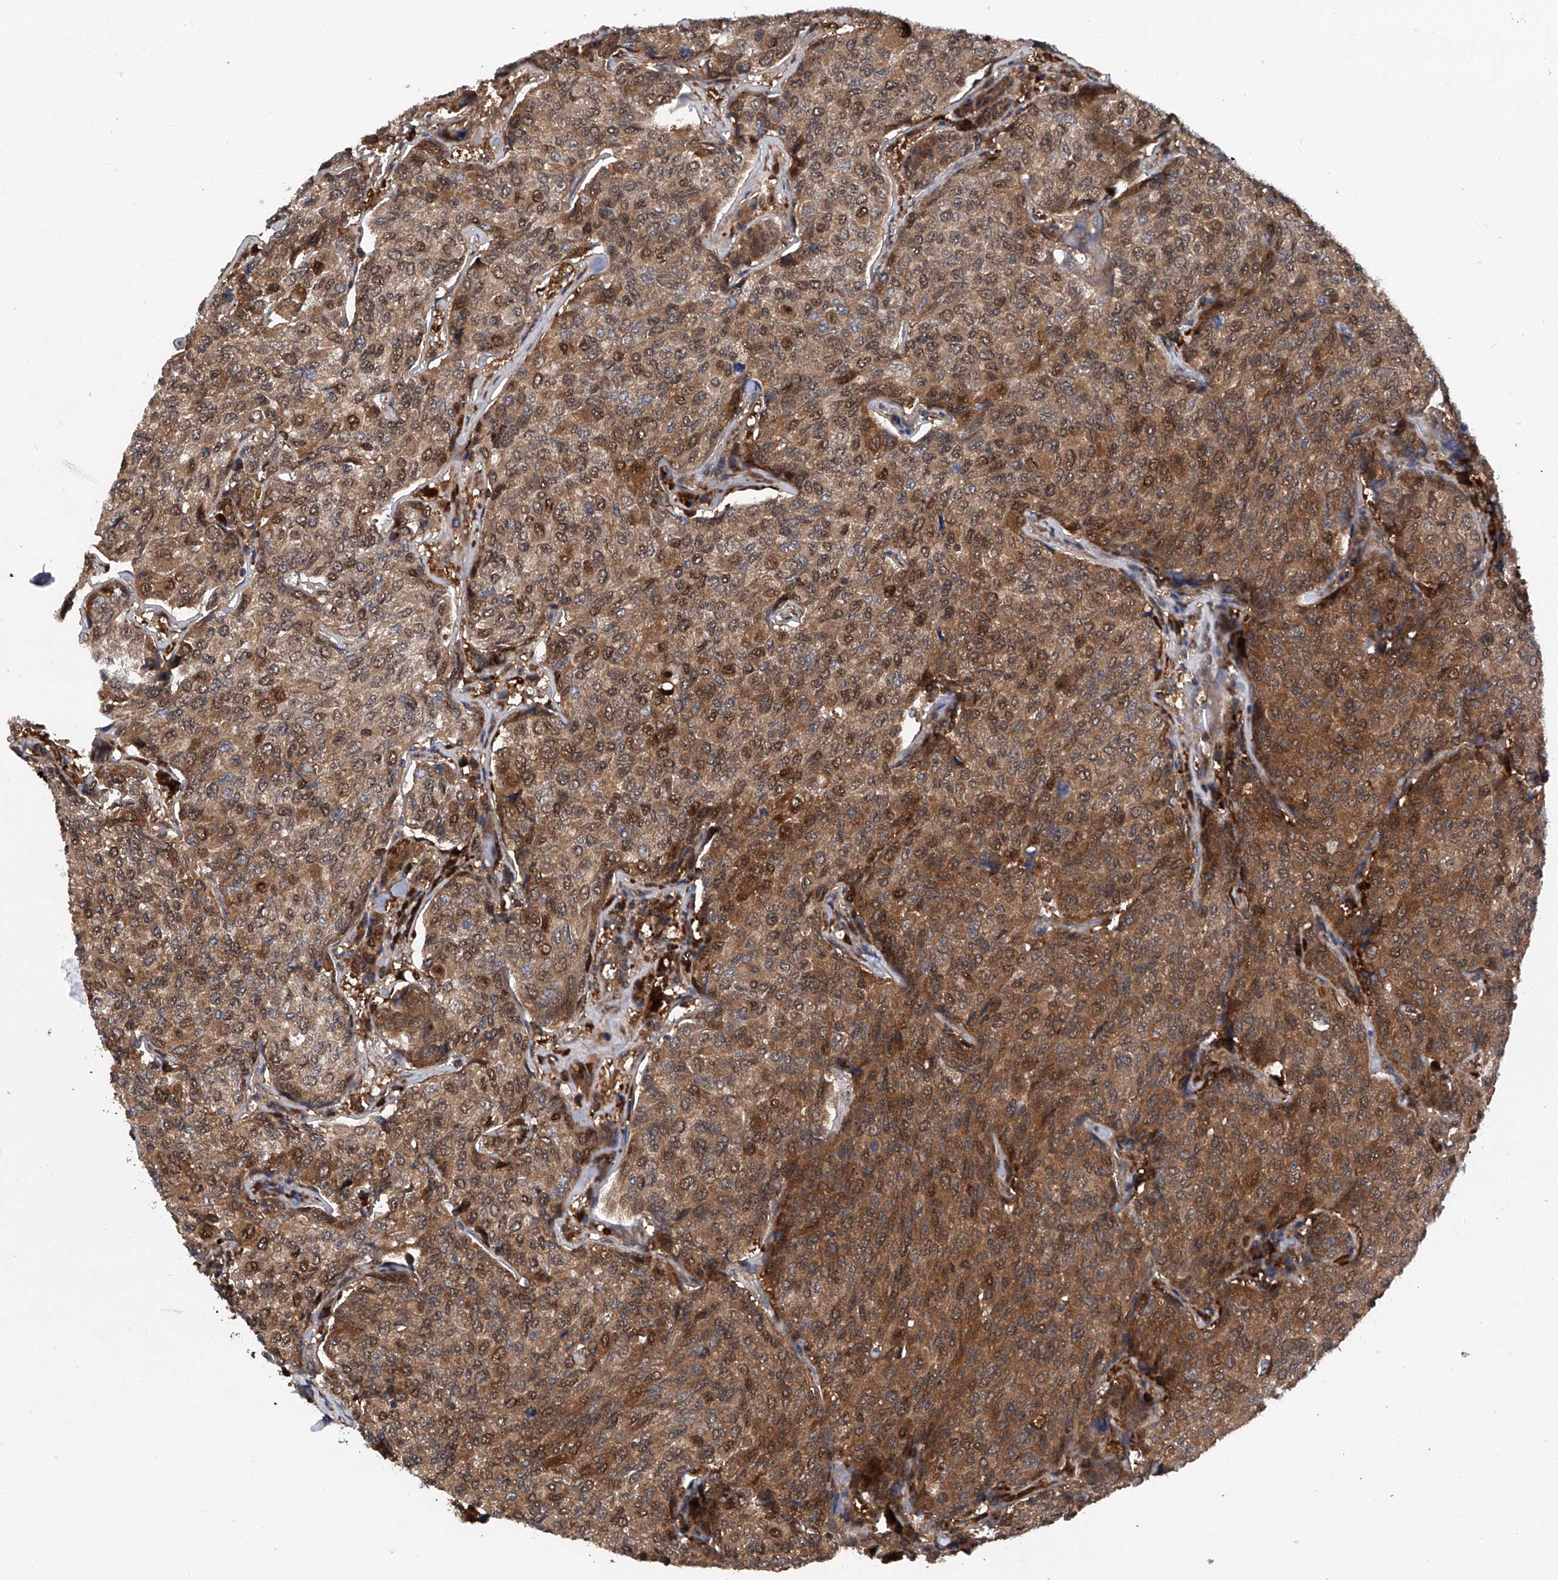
{"staining": {"intensity": "strong", "quantity": ">75%", "location": "cytoplasmic/membranous,nuclear"}, "tissue": "breast cancer", "cell_type": "Tumor cells", "image_type": "cancer", "snomed": [{"axis": "morphology", "description": "Duct carcinoma"}, {"axis": "topography", "description": "Breast"}], "caption": "Immunohistochemistry (IHC) of breast cancer (intraductal carcinoma) exhibits high levels of strong cytoplasmic/membranous and nuclear positivity in about >75% of tumor cells. The protein of interest is shown in brown color, while the nuclei are stained blue.", "gene": "ASCC3", "patient": {"sex": "female", "age": 55}}